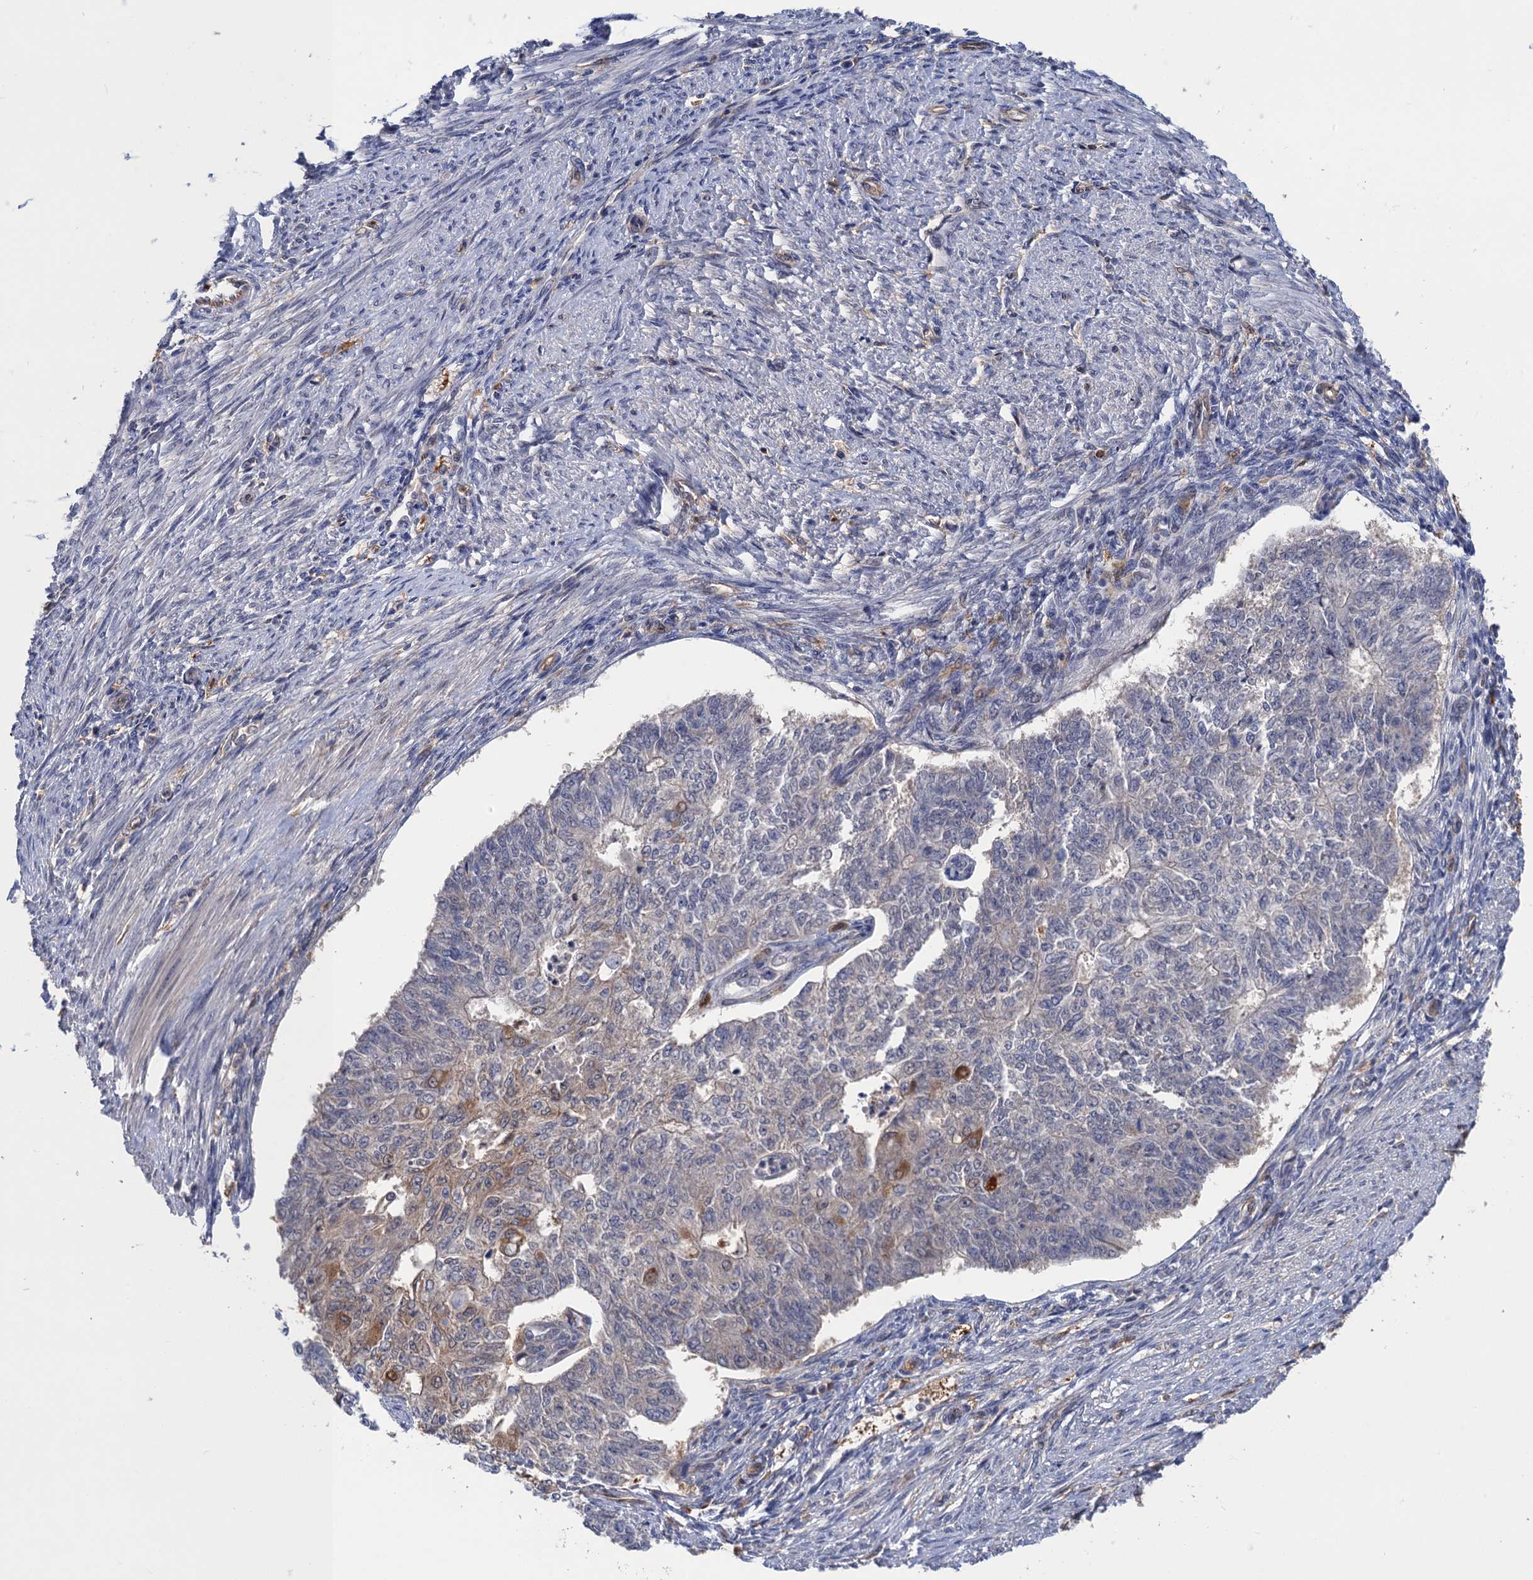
{"staining": {"intensity": "weak", "quantity": "<25%", "location": "cytoplasmic/membranous"}, "tissue": "endometrial cancer", "cell_type": "Tumor cells", "image_type": "cancer", "snomed": [{"axis": "morphology", "description": "Adenocarcinoma, NOS"}, {"axis": "topography", "description": "Endometrium"}], "caption": "The image reveals no staining of tumor cells in adenocarcinoma (endometrial).", "gene": "NEK8", "patient": {"sex": "female", "age": 32}}